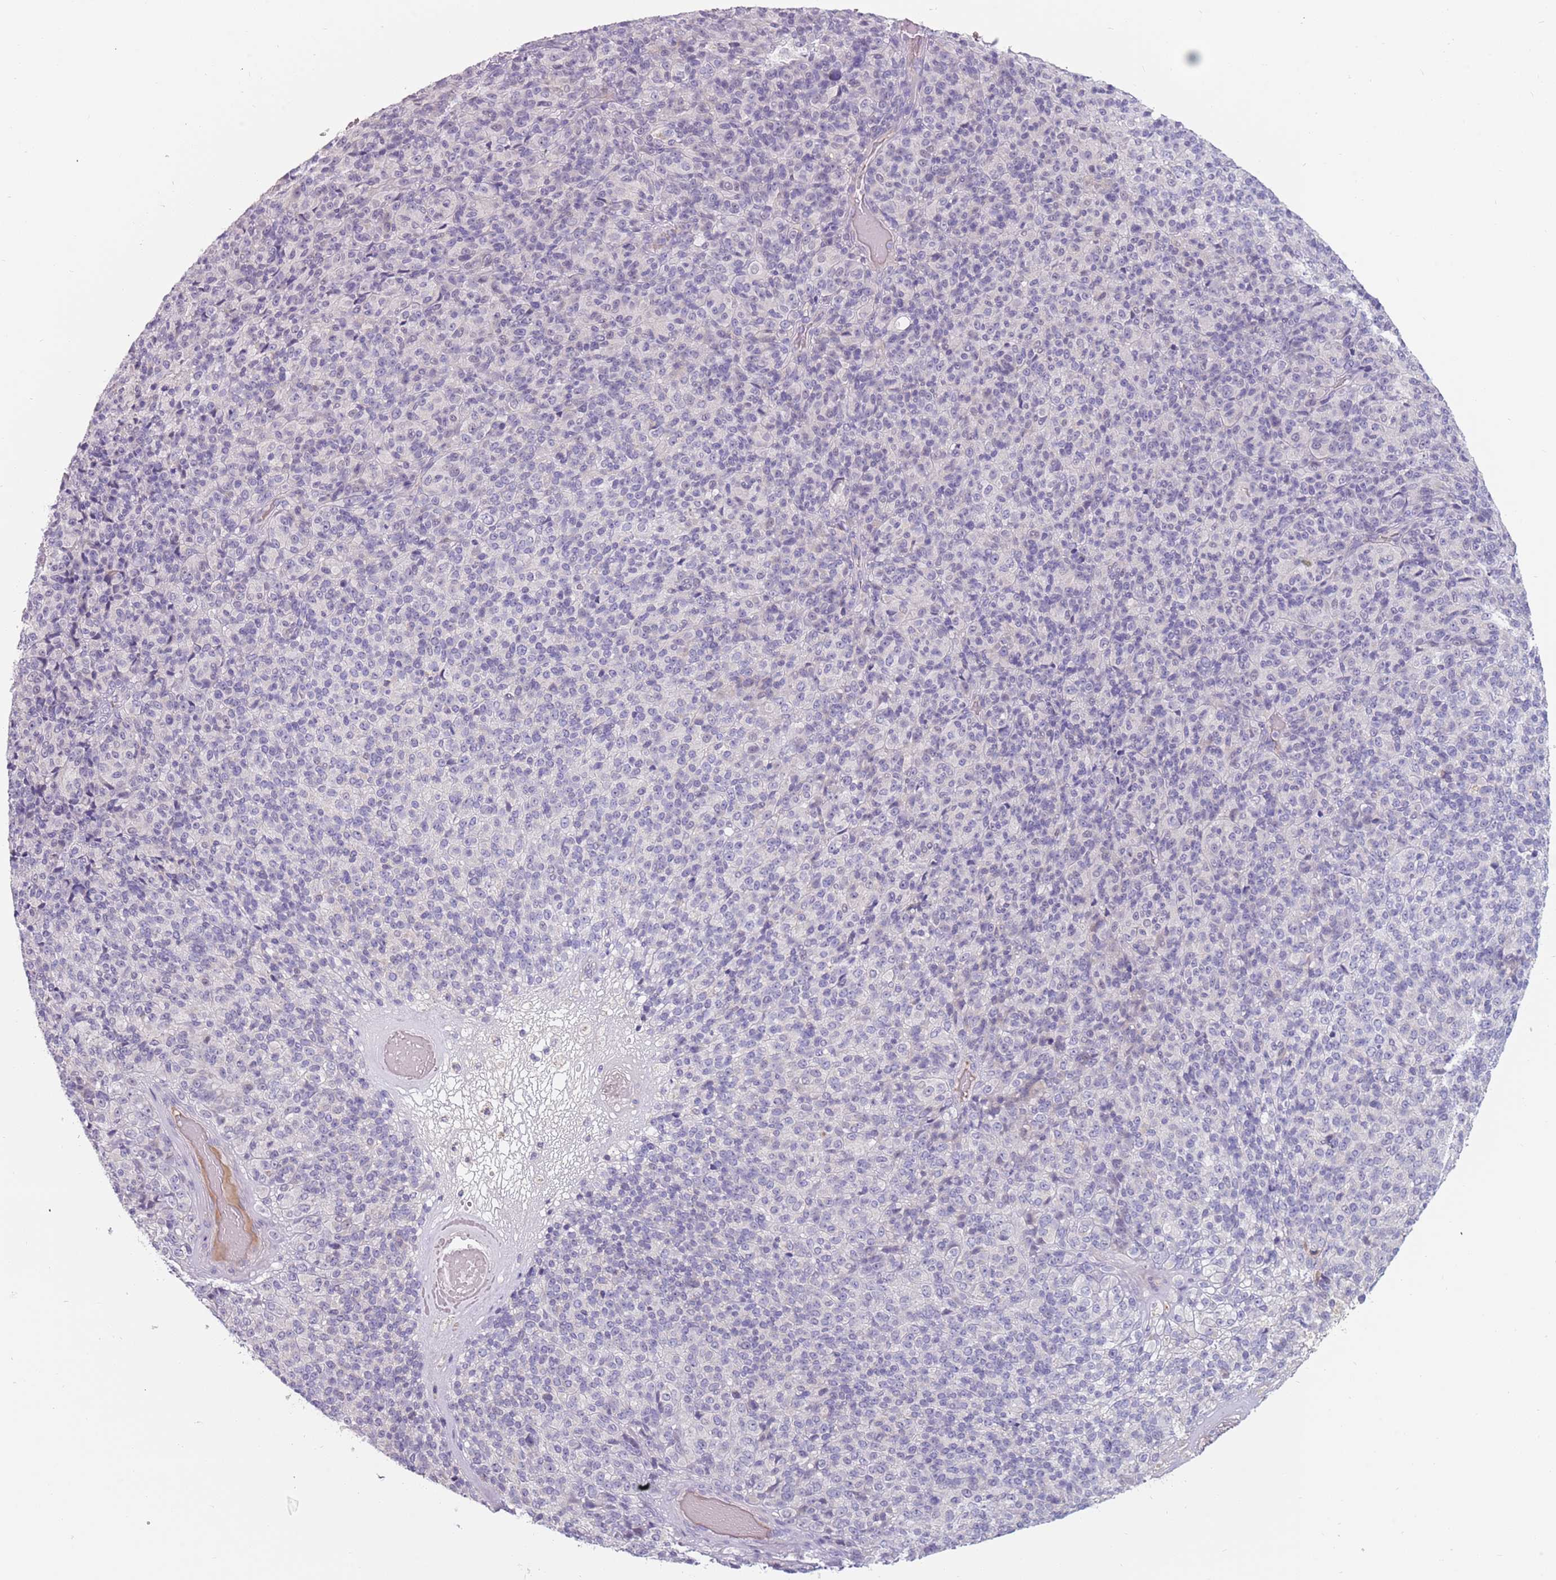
{"staining": {"intensity": "negative", "quantity": "none", "location": "none"}, "tissue": "melanoma", "cell_type": "Tumor cells", "image_type": "cancer", "snomed": [{"axis": "morphology", "description": "Malignant melanoma, Metastatic site"}, {"axis": "topography", "description": "Brain"}], "caption": "DAB (3,3'-diaminobenzidine) immunohistochemical staining of malignant melanoma (metastatic site) displays no significant expression in tumor cells. (Stains: DAB (3,3'-diaminobenzidine) immunohistochemistry with hematoxylin counter stain, Microscopy: brightfield microscopy at high magnification).", "gene": "DDX4", "patient": {"sex": "female", "age": 56}}